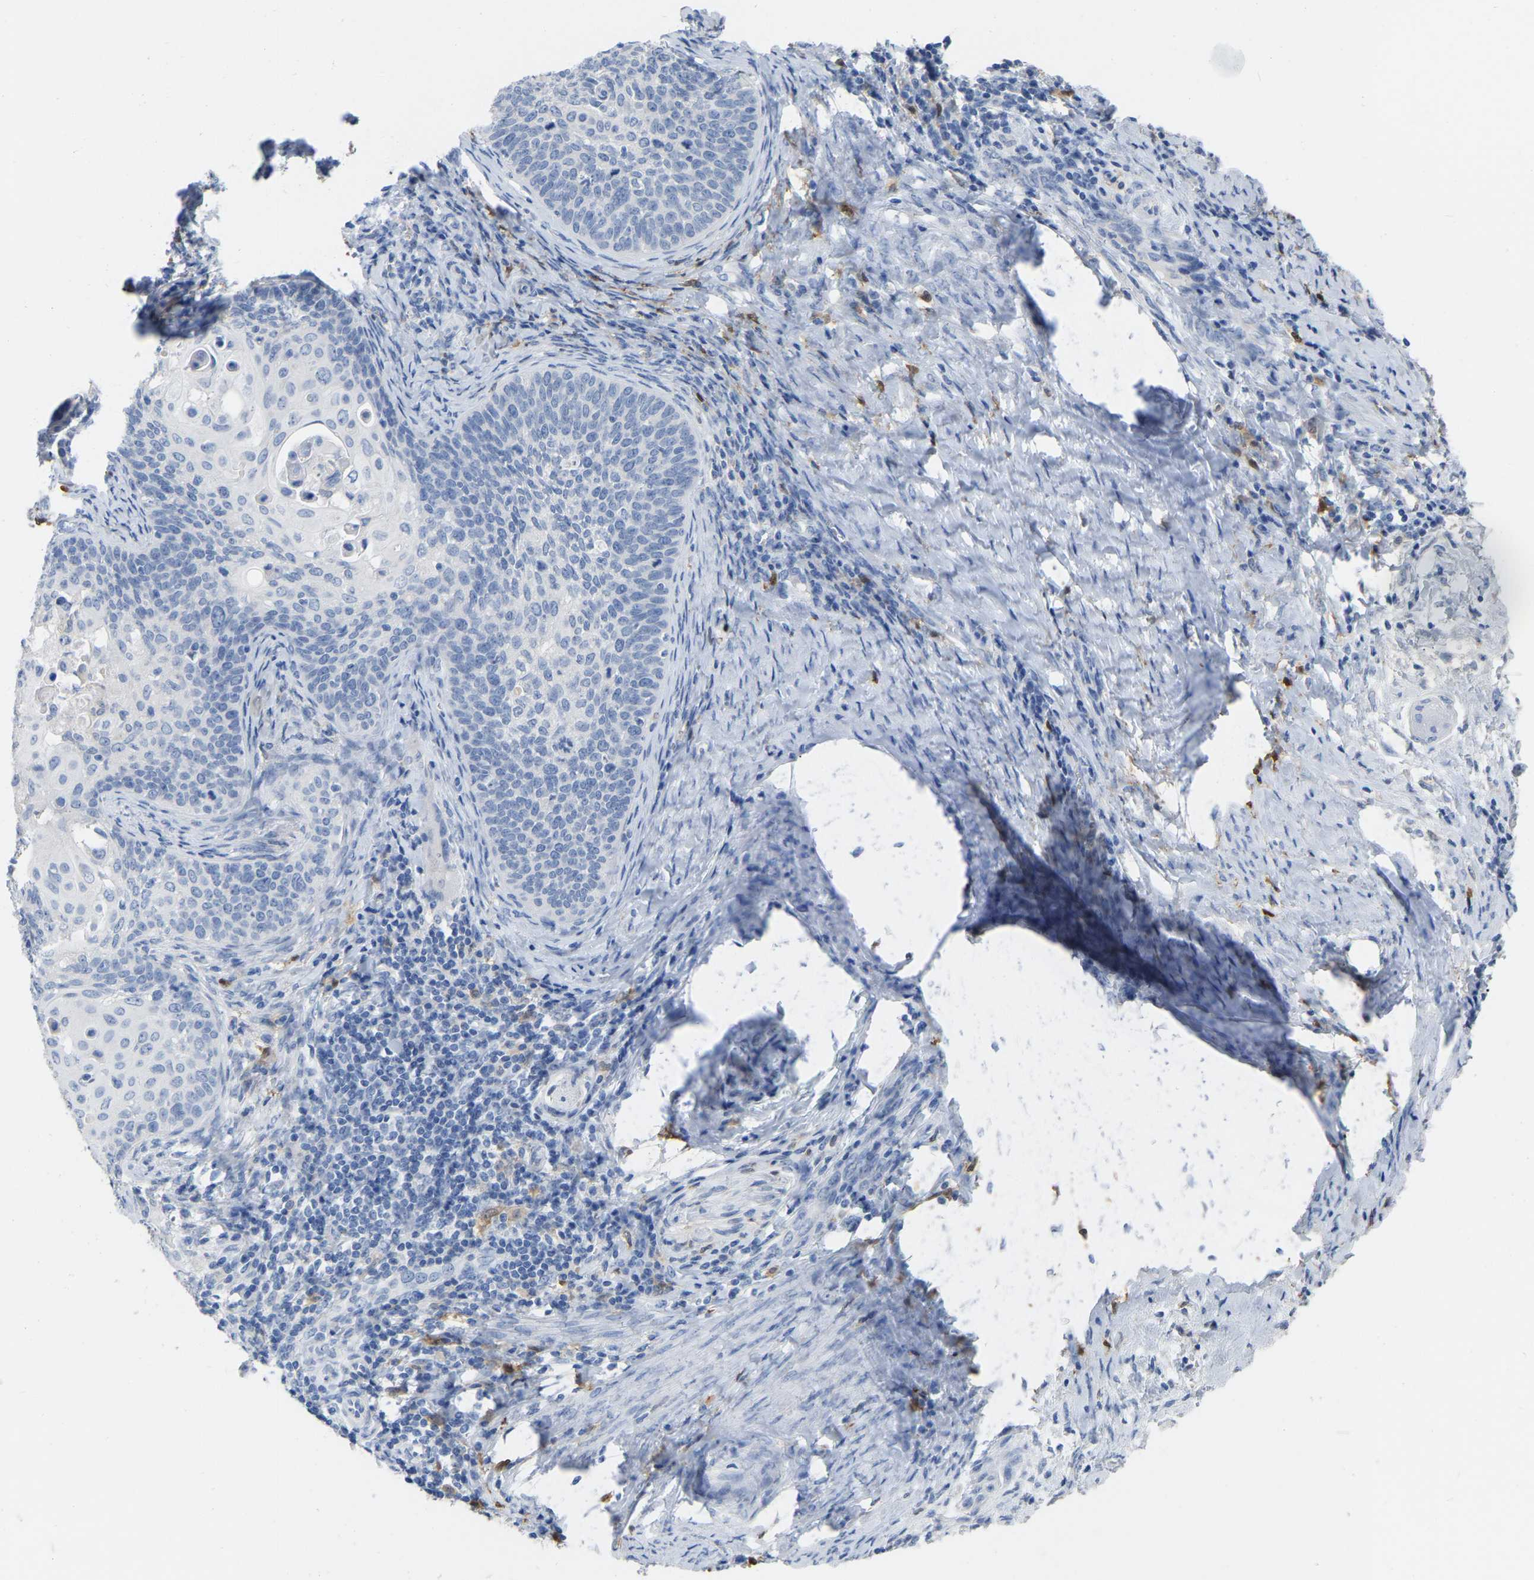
{"staining": {"intensity": "negative", "quantity": "none", "location": "none"}, "tissue": "cervical cancer", "cell_type": "Tumor cells", "image_type": "cancer", "snomed": [{"axis": "morphology", "description": "Squamous cell carcinoma, NOS"}, {"axis": "topography", "description": "Cervix"}], "caption": "IHC photomicrograph of neoplastic tissue: human cervical cancer (squamous cell carcinoma) stained with DAB reveals no significant protein expression in tumor cells.", "gene": "ULBP2", "patient": {"sex": "female", "age": 33}}